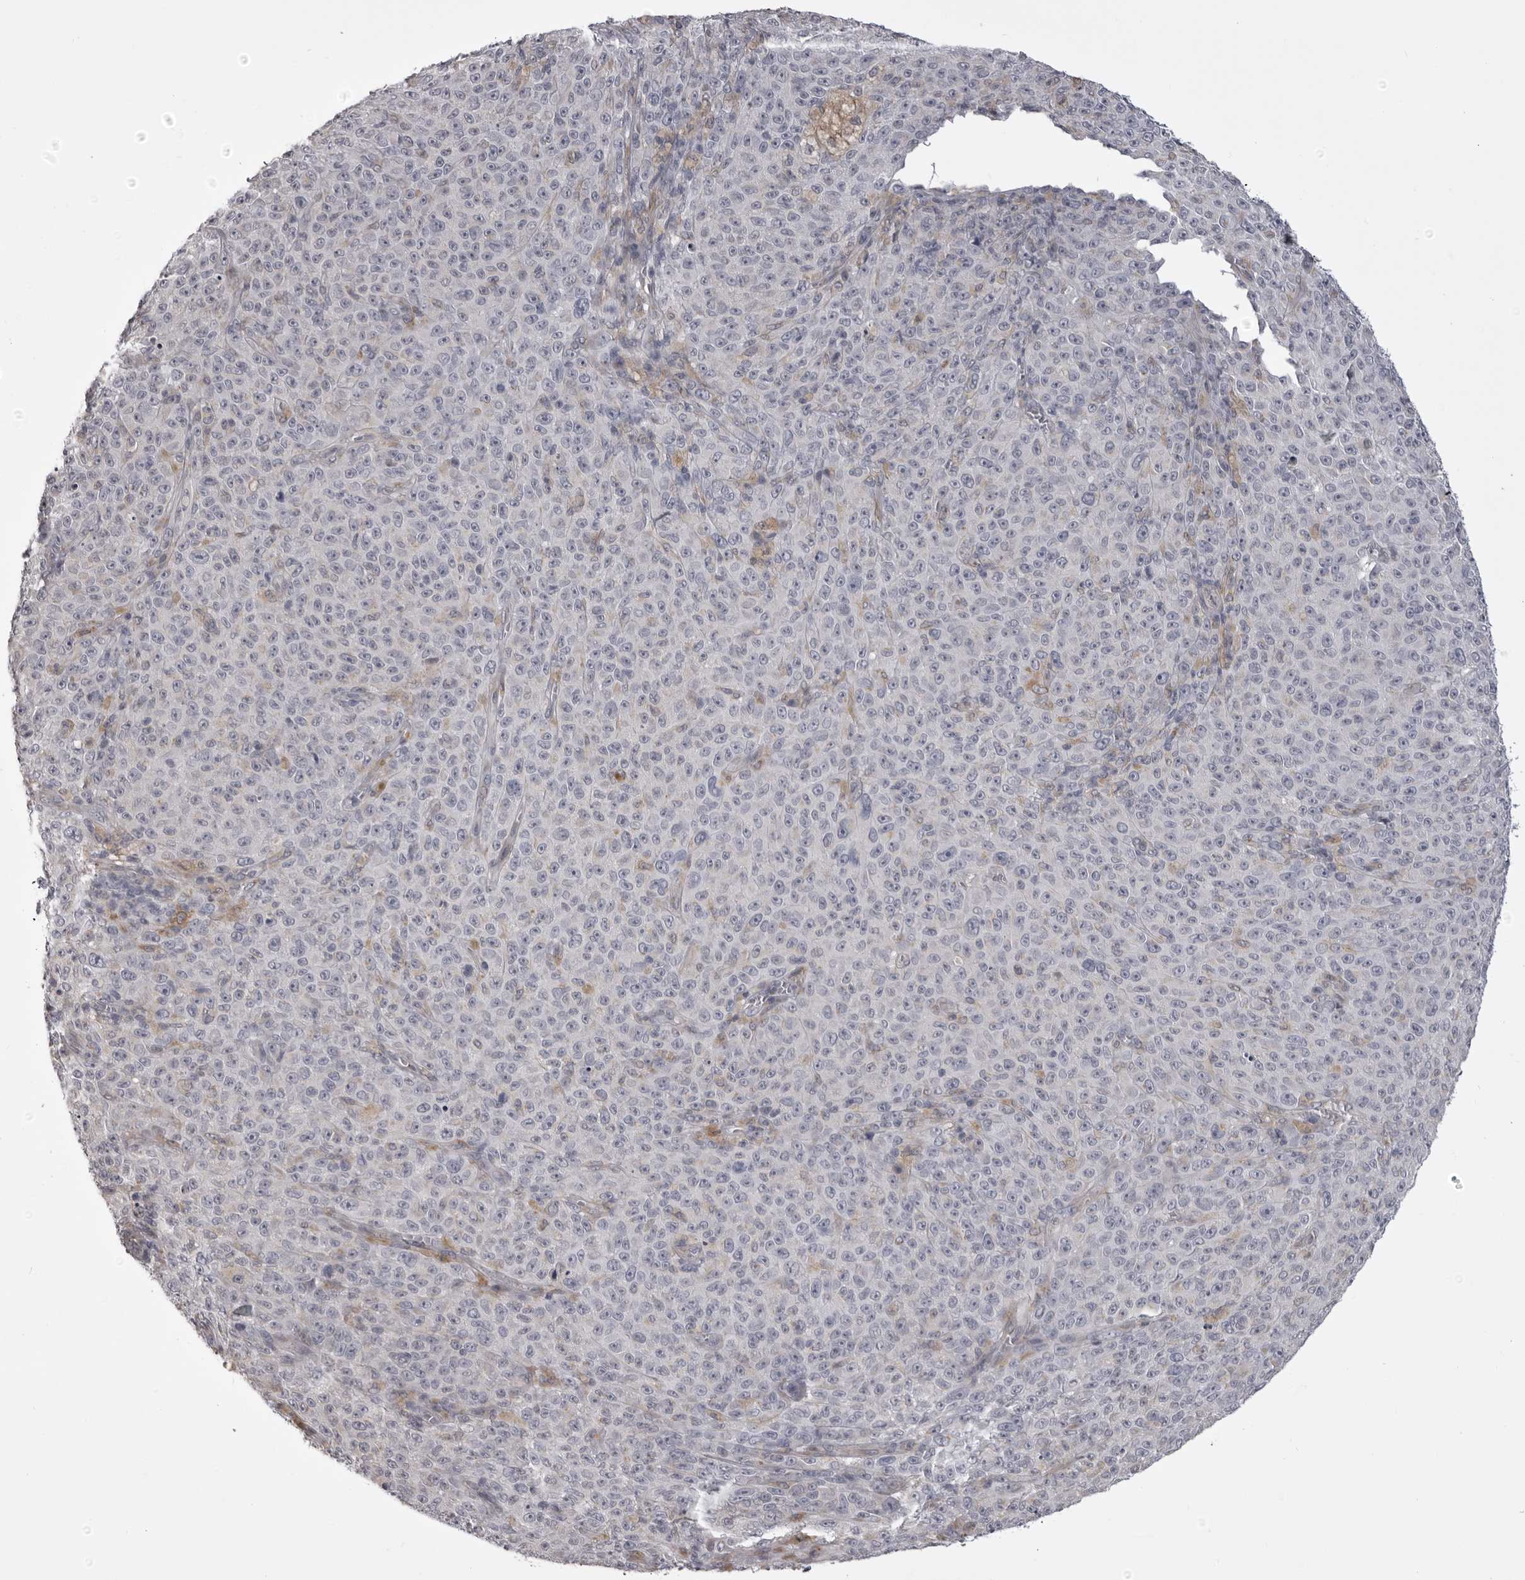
{"staining": {"intensity": "negative", "quantity": "none", "location": "none"}, "tissue": "melanoma", "cell_type": "Tumor cells", "image_type": "cancer", "snomed": [{"axis": "morphology", "description": "Malignant melanoma, NOS"}, {"axis": "topography", "description": "Skin"}], "caption": "Histopathology image shows no protein staining in tumor cells of malignant melanoma tissue.", "gene": "NCEH1", "patient": {"sex": "female", "age": 82}}